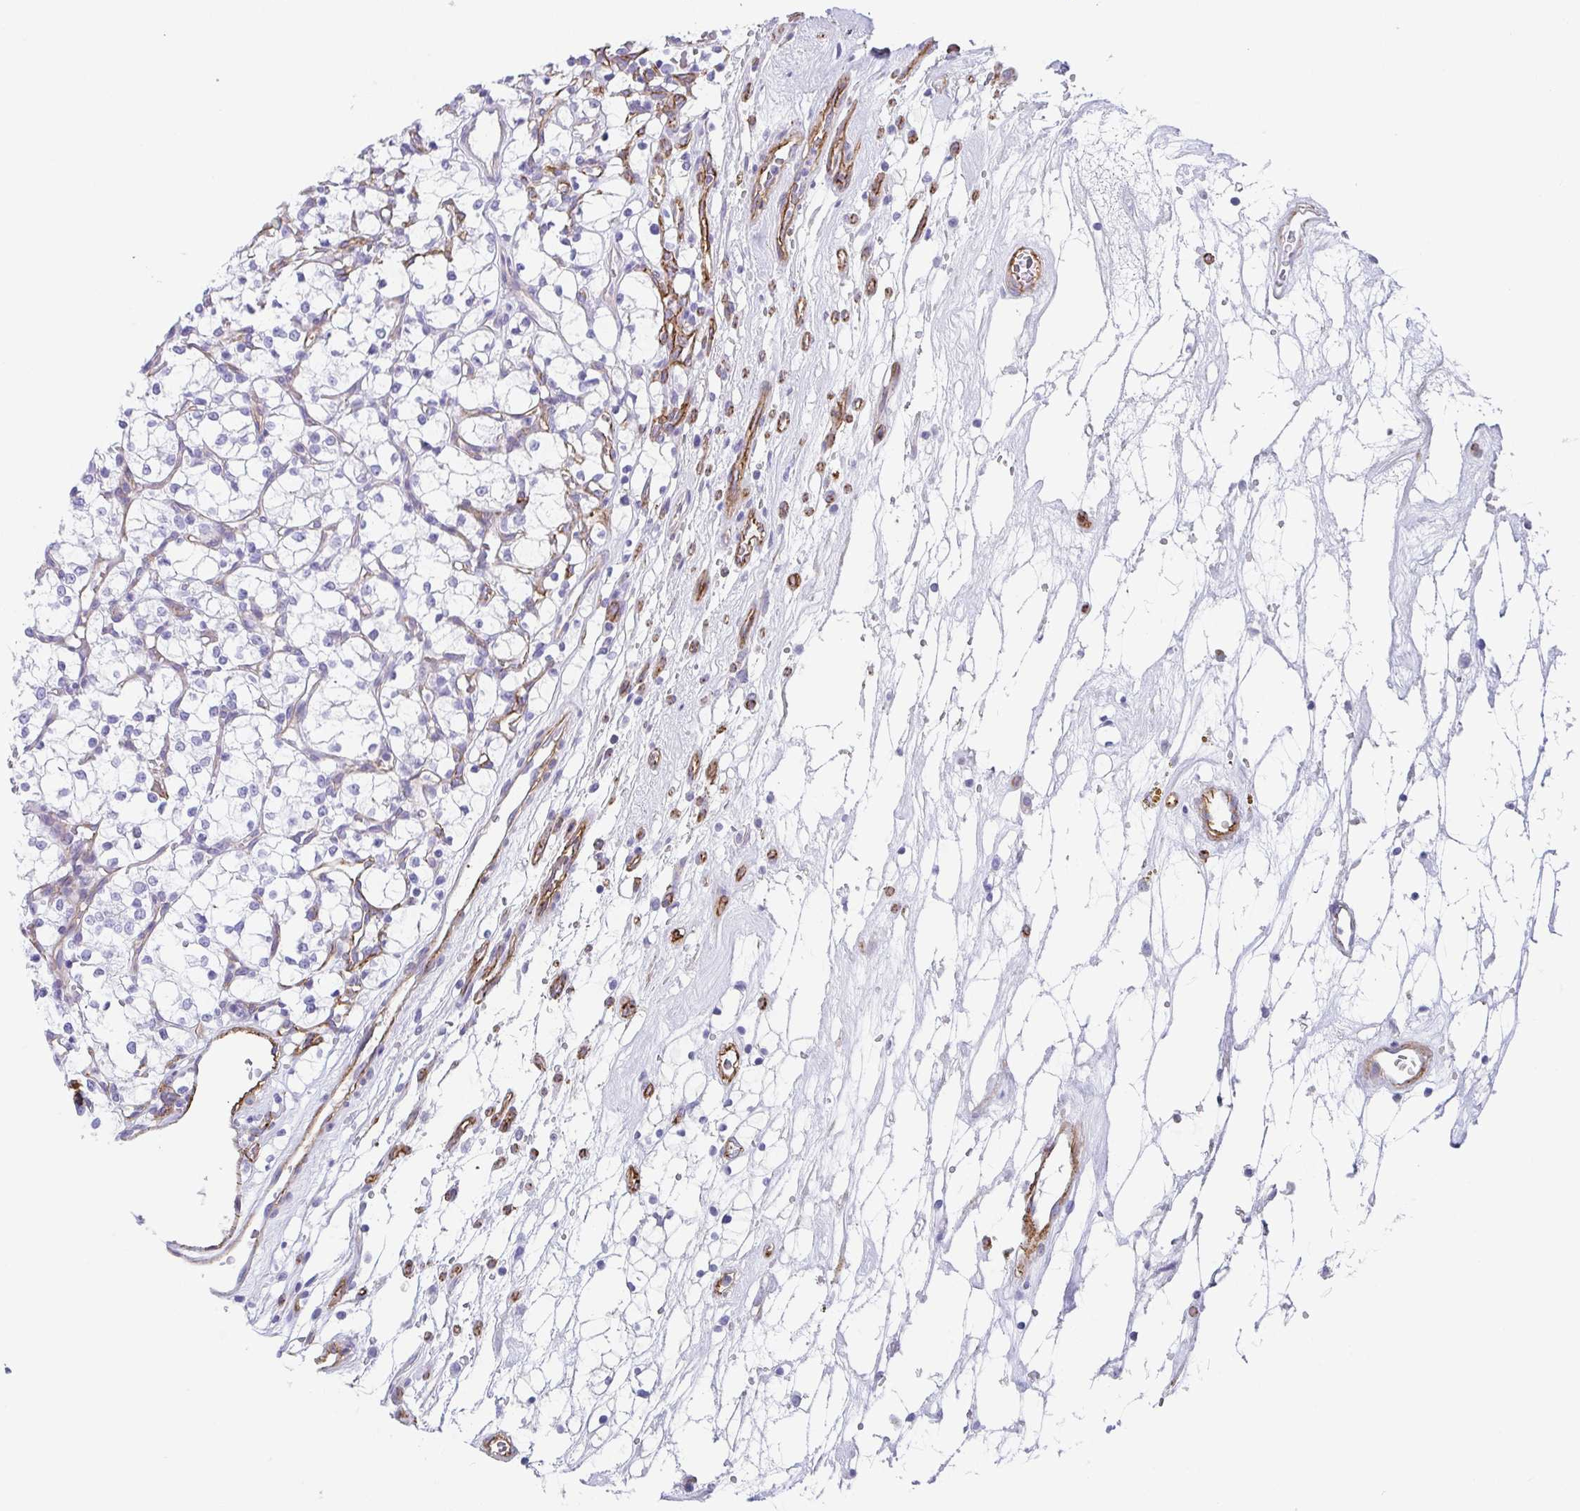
{"staining": {"intensity": "negative", "quantity": "none", "location": "none"}, "tissue": "renal cancer", "cell_type": "Tumor cells", "image_type": "cancer", "snomed": [{"axis": "morphology", "description": "Adenocarcinoma, NOS"}, {"axis": "topography", "description": "Kidney"}], "caption": "Tumor cells are negative for brown protein staining in renal cancer. (Brightfield microscopy of DAB (3,3'-diaminobenzidine) IHC at high magnification).", "gene": "DBN1", "patient": {"sex": "female", "age": 69}}